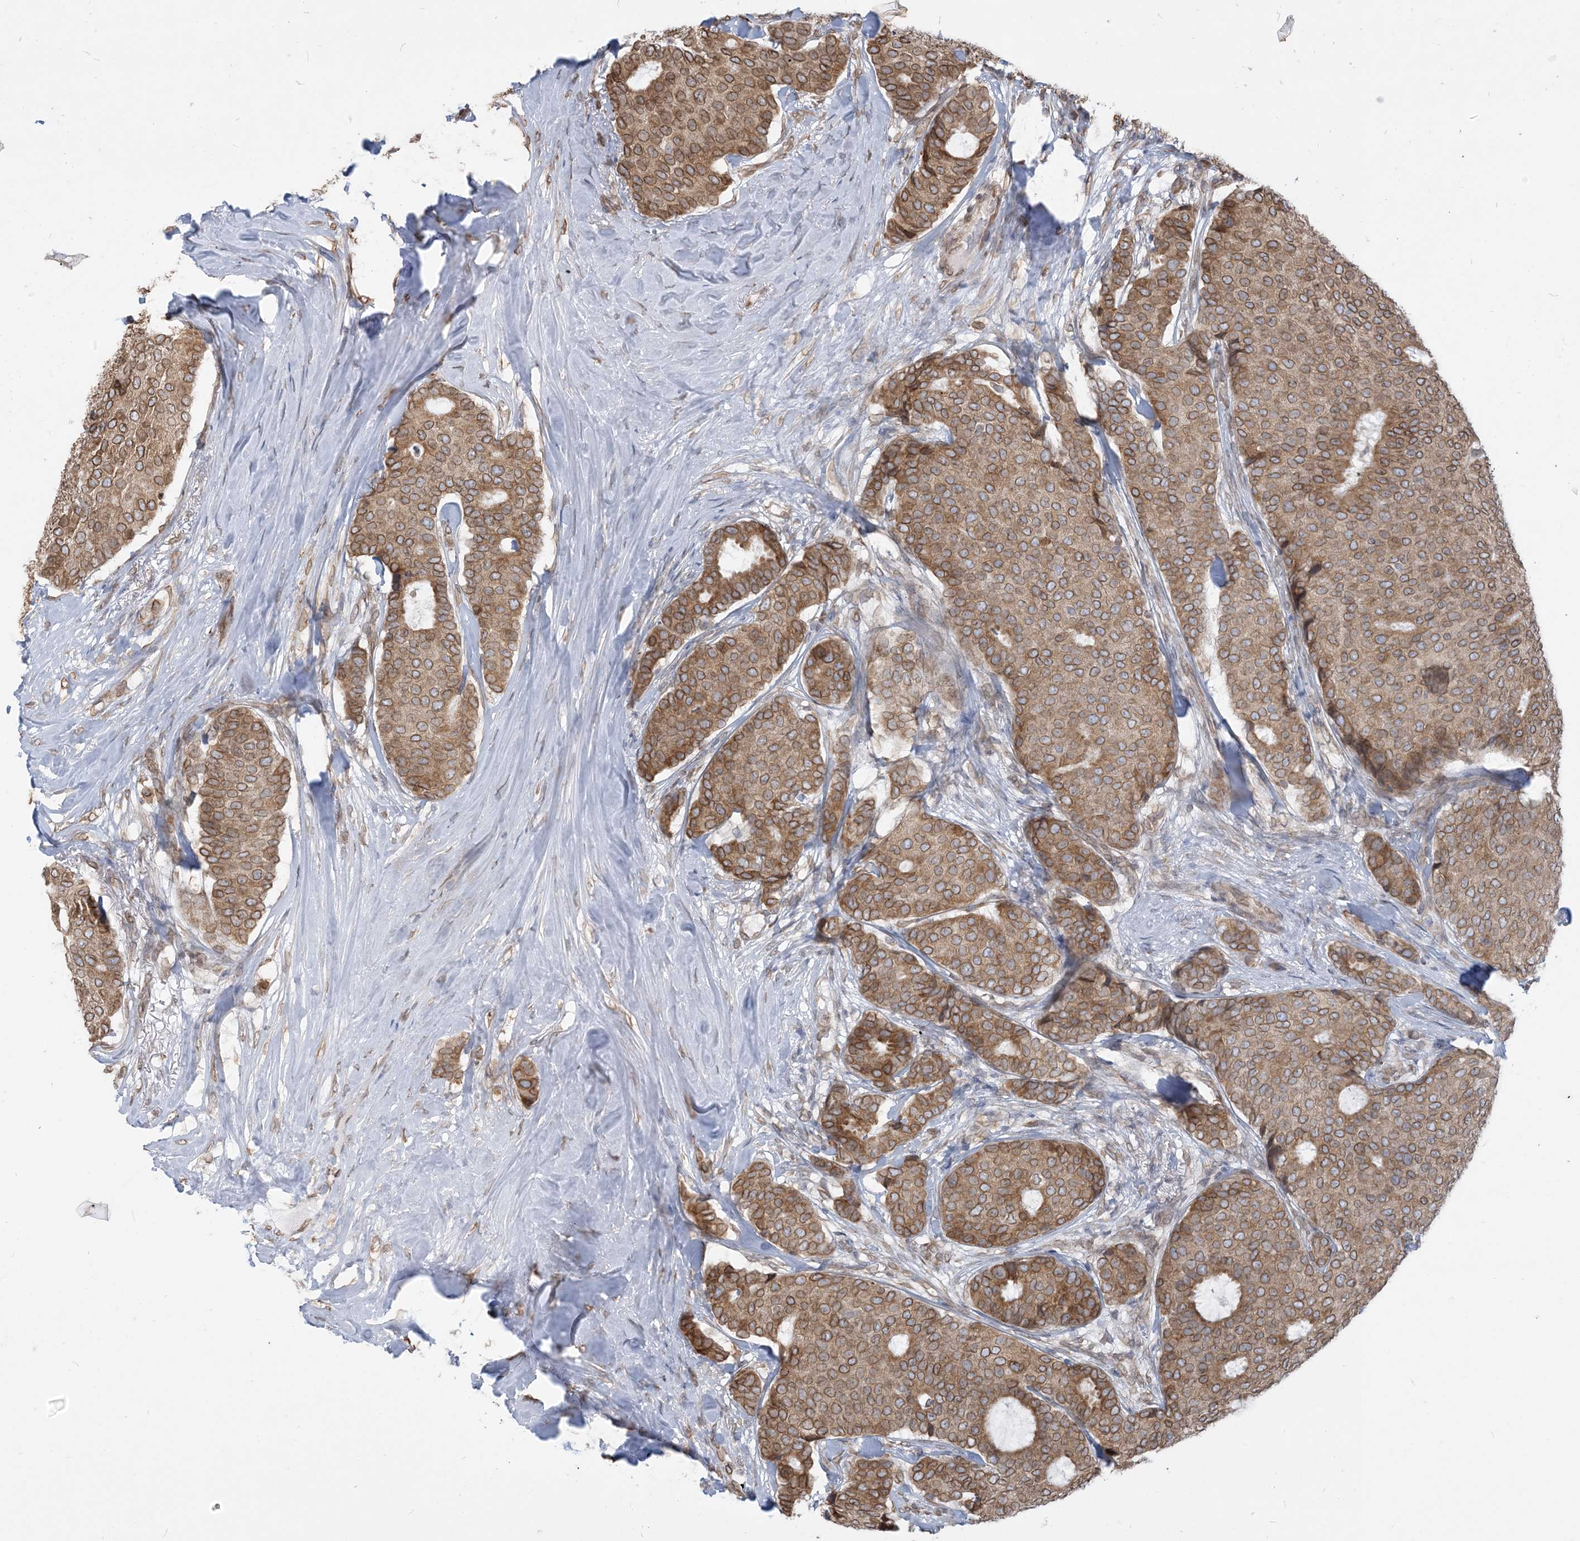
{"staining": {"intensity": "moderate", "quantity": ">75%", "location": "cytoplasmic/membranous,nuclear"}, "tissue": "breast cancer", "cell_type": "Tumor cells", "image_type": "cancer", "snomed": [{"axis": "morphology", "description": "Duct carcinoma"}, {"axis": "topography", "description": "Breast"}], "caption": "Immunohistochemistry of intraductal carcinoma (breast) reveals medium levels of moderate cytoplasmic/membranous and nuclear staining in about >75% of tumor cells.", "gene": "WWP1", "patient": {"sex": "female", "age": 75}}